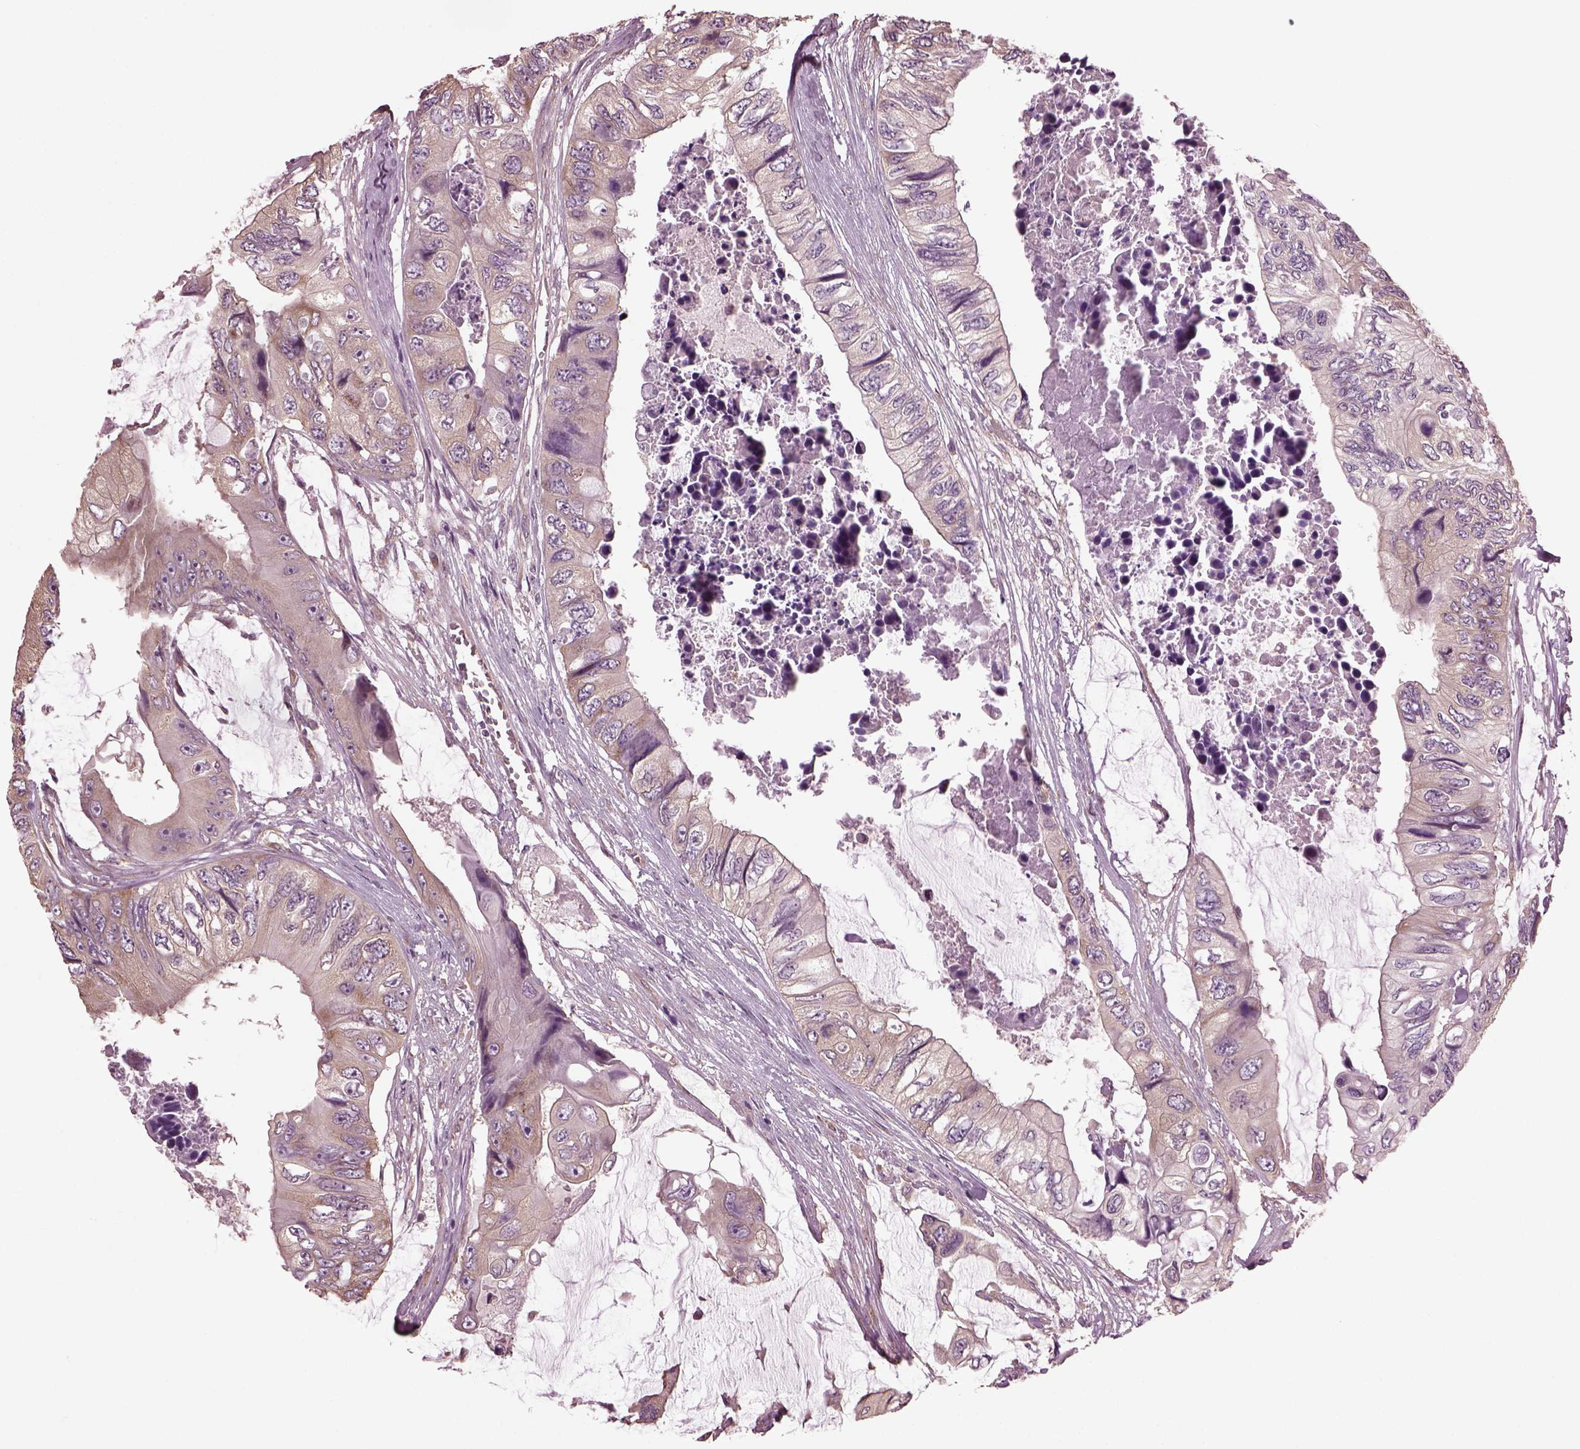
{"staining": {"intensity": "weak", "quantity": "<25%", "location": "cytoplasmic/membranous"}, "tissue": "colorectal cancer", "cell_type": "Tumor cells", "image_type": "cancer", "snomed": [{"axis": "morphology", "description": "Adenocarcinoma, NOS"}, {"axis": "topography", "description": "Rectum"}], "caption": "There is no significant expression in tumor cells of adenocarcinoma (colorectal).", "gene": "CABP5", "patient": {"sex": "male", "age": 63}}